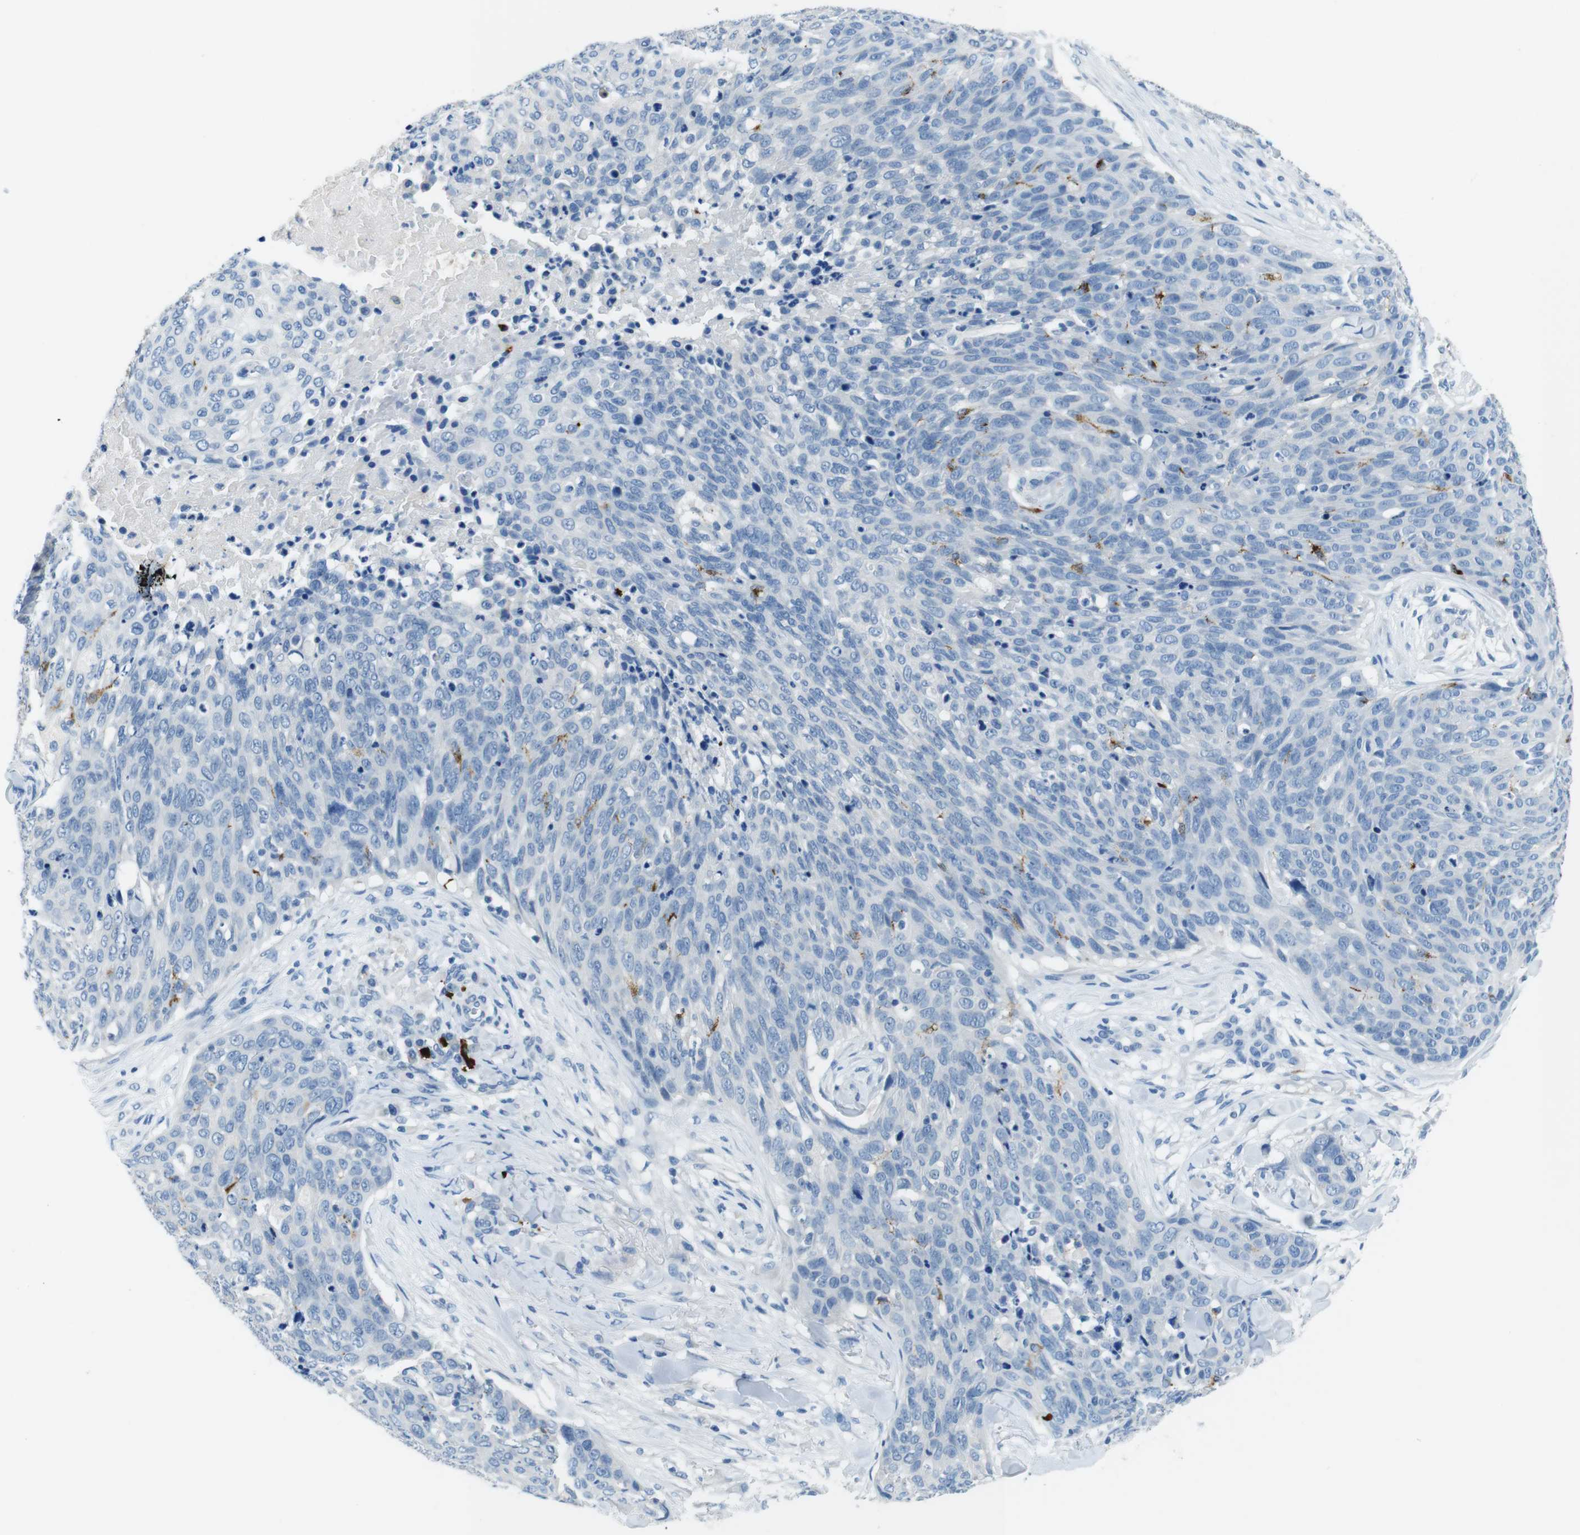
{"staining": {"intensity": "negative", "quantity": "none", "location": "none"}, "tissue": "skin cancer", "cell_type": "Tumor cells", "image_type": "cancer", "snomed": [{"axis": "morphology", "description": "Squamous cell carcinoma in situ, NOS"}, {"axis": "morphology", "description": "Squamous cell carcinoma, NOS"}, {"axis": "topography", "description": "Skin"}], "caption": "There is no significant positivity in tumor cells of skin cancer.", "gene": "SLC35A3", "patient": {"sex": "male", "age": 93}}